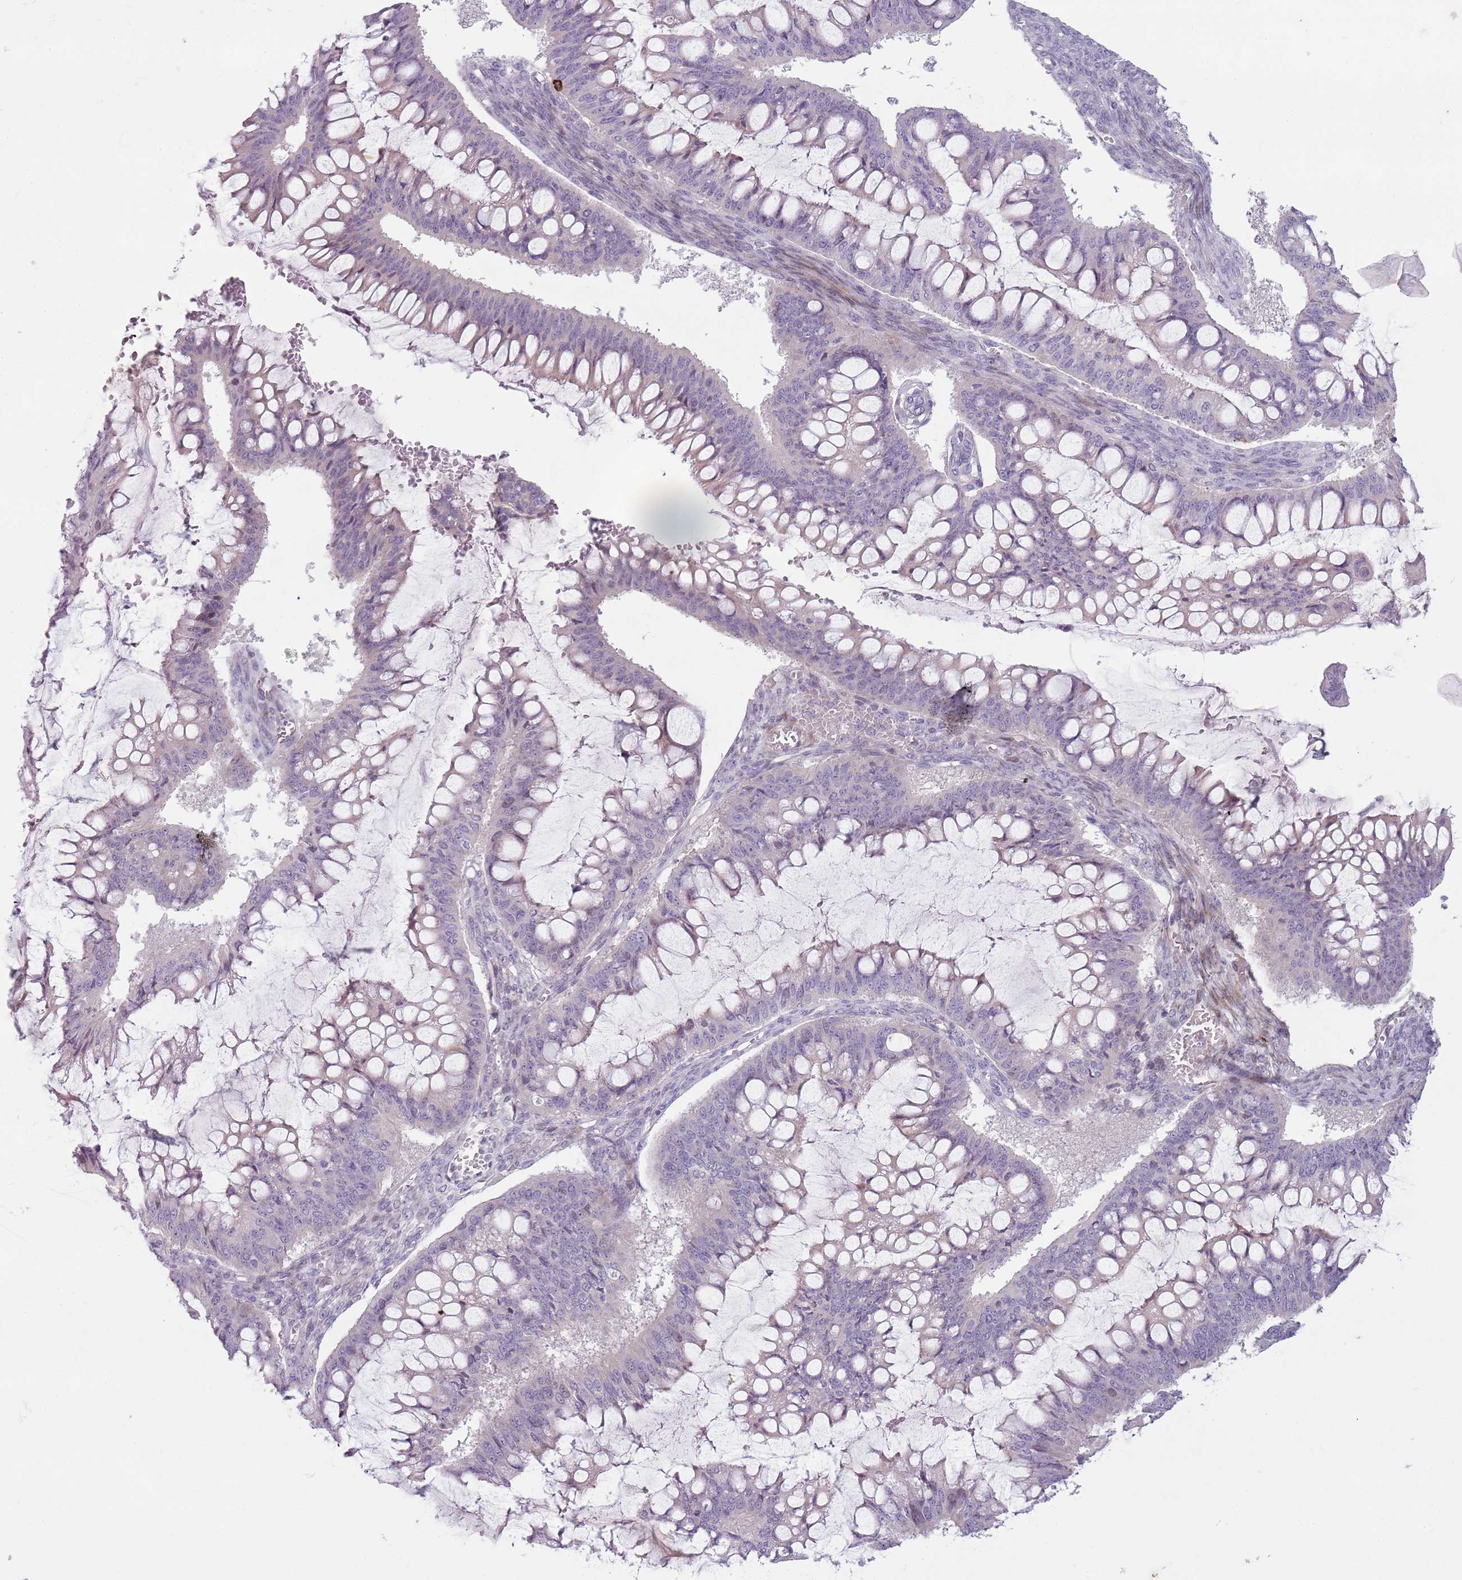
{"staining": {"intensity": "negative", "quantity": "none", "location": "none"}, "tissue": "ovarian cancer", "cell_type": "Tumor cells", "image_type": "cancer", "snomed": [{"axis": "morphology", "description": "Cystadenocarcinoma, mucinous, NOS"}, {"axis": "topography", "description": "Ovary"}], "caption": "Ovarian cancer stained for a protein using immunohistochemistry shows no staining tumor cells.", "gene": "ZNF583", "patient": {"sex": "female", "age": 73}}